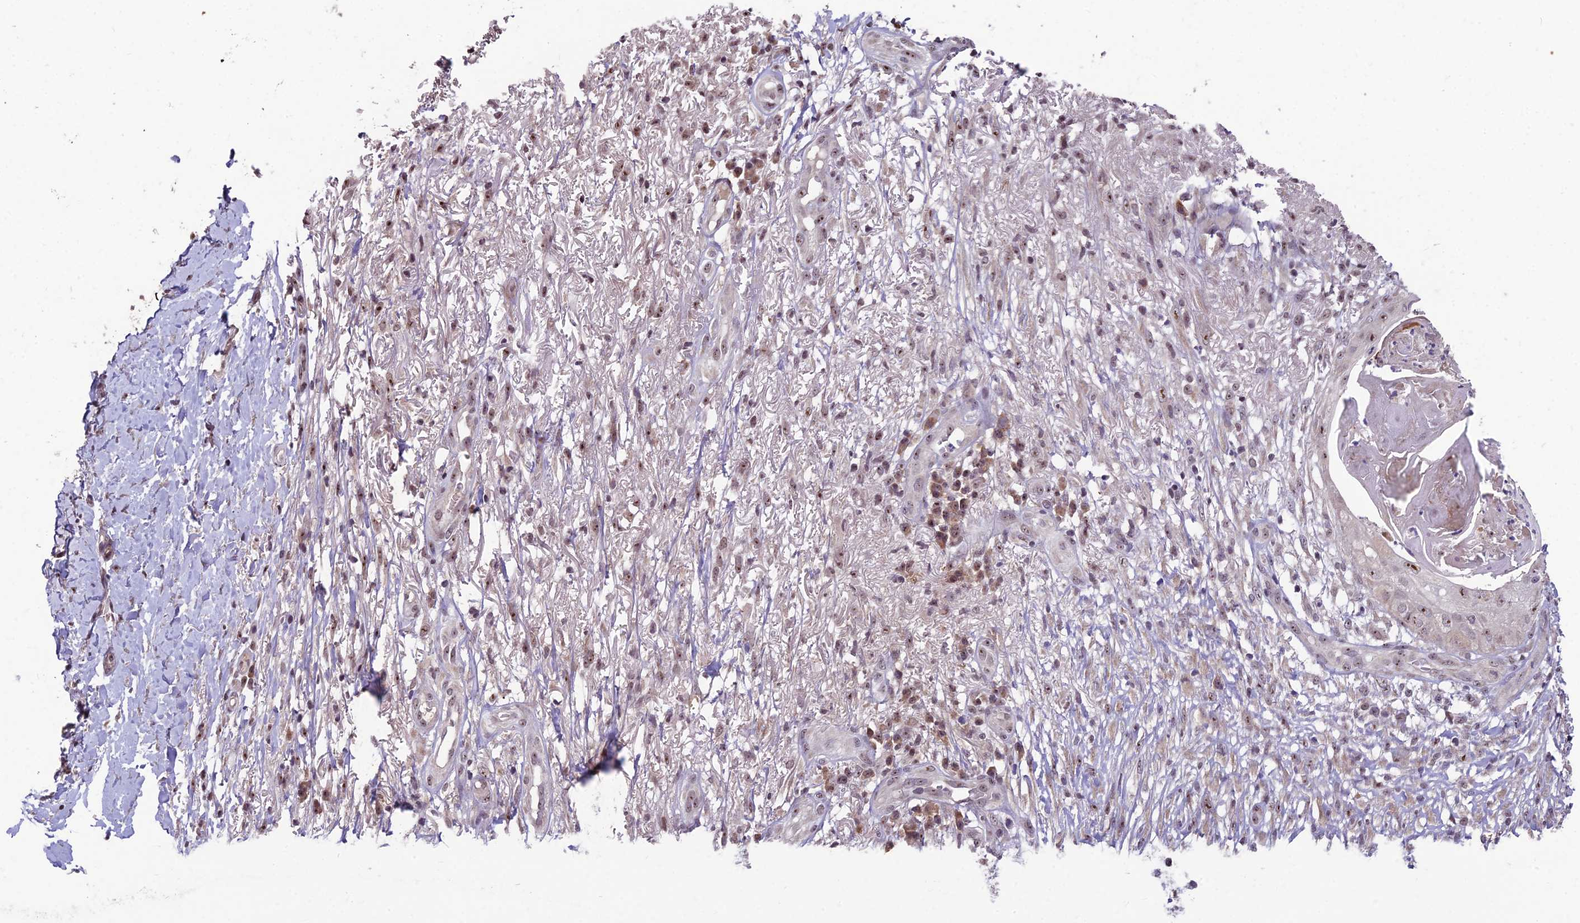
{"staining": {"intensity": "moderate", "quantity": ">75%", "location": "nuclear"}, "tissue": "skin cancer", "cell_type": "Tumor cells", "image_type": "cancer", "snomed": [{"axis": "morphology", "description": "Squamous cell carcinoma, NOS"}, {"axis": "topography", "description": "Skin"}], "caption": "Skin cancer was stained to show a protein in brown. There is medium levels of moderate nuclear expression in about >75% of tumor cells.", "gene": "ZNF333", "patient": {"sex": "male", "age": 70}}